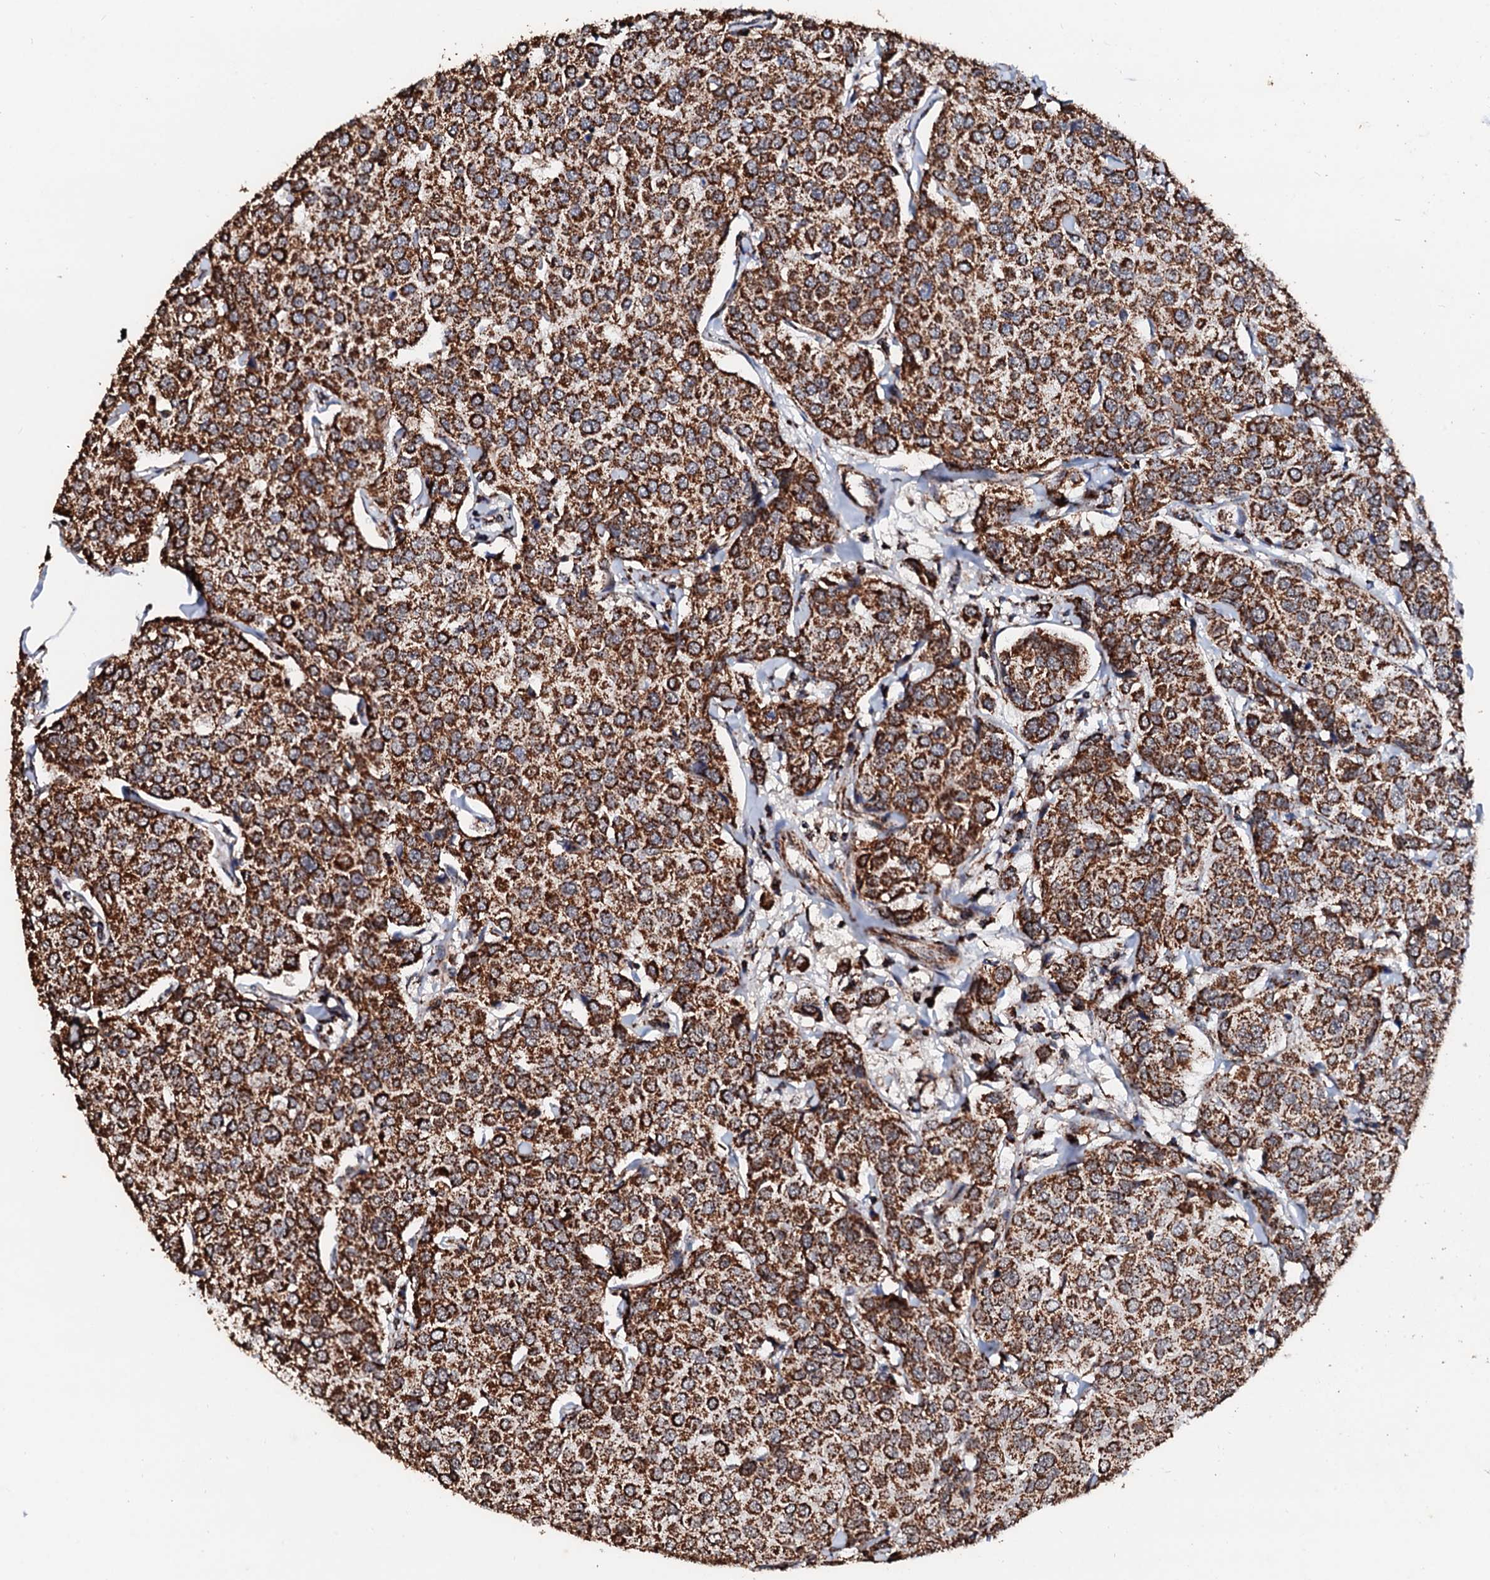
{"staining": {"intensity": "strong", "quantity": ">75%", "location": "cytoplasmic/membranous"}, "tissue": "breast cancer", "cell_type": "Tumor cells", "image_type": "cancer", "snomed": [{"axis": "morphology", "description": "Duct carcinoma"}, {"axis": "topography", "description": "Breast"}], "caption": "Breast intraductal carcinoma stained with DAB (3,3'-diaminobenzidine) immunohistochemistry (IHC) displays high levels of strong cytoplasmic/membranous positivity in about >75% of tumor cells.", "gene": "SECISBP2L", "patient": {"sex": "female", "age": 55}}